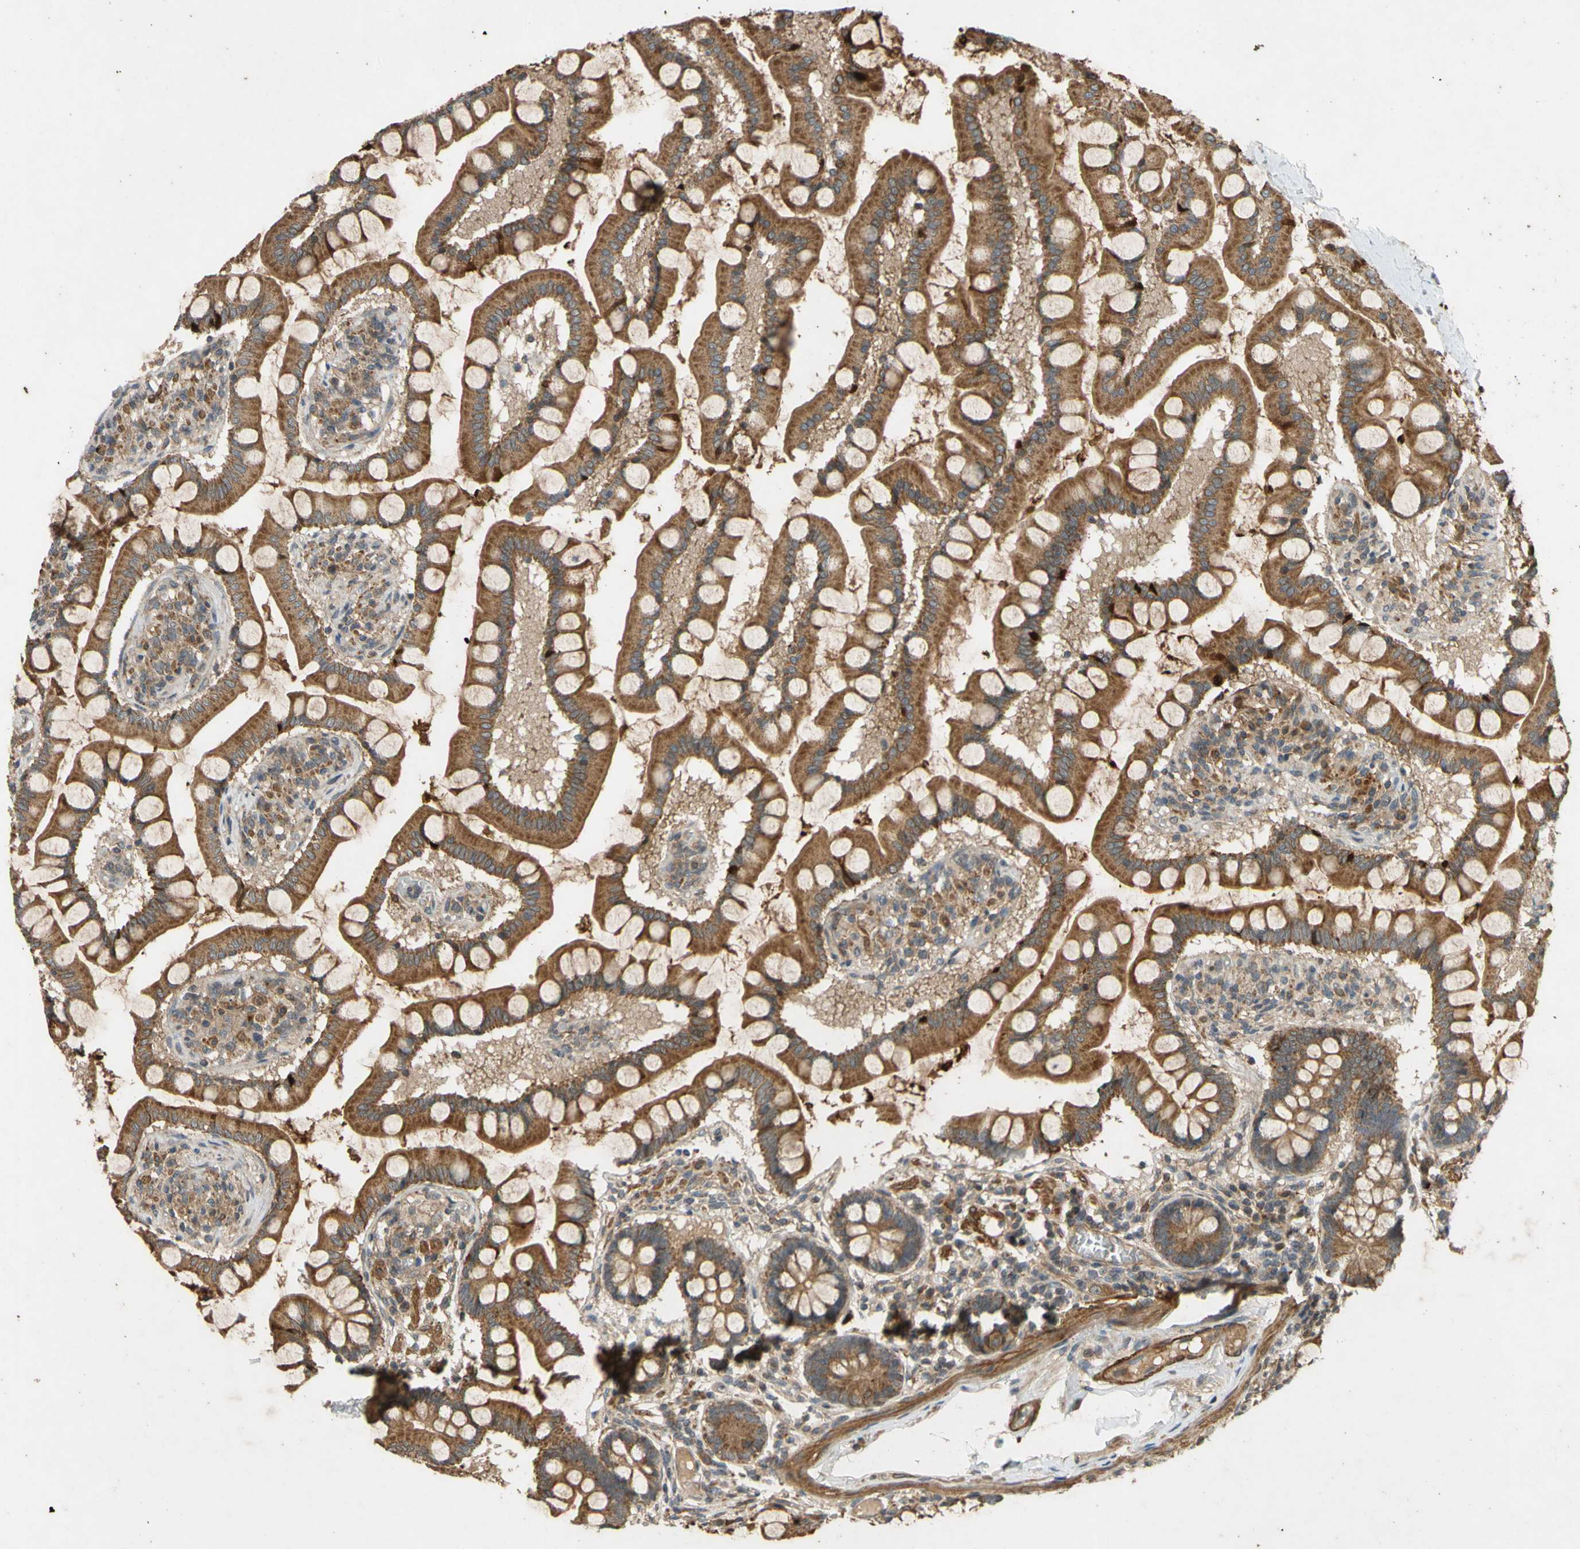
{"staining": {"intensity": "strong", "quantity": ">75%", "location": "cytoplasmic/membranous"}, "tissue": "small intestine", "cell_type": "Glandular cells", "image_type": "normal", "snomed": [{"axis": "morphology", "description": "Normal tissue, NOS"}, {"axis": "topography", "description": "Small intestine"}], "caption": "IHC image of normal small intestine stained for a protein (brown), which displays high levels of strong cytoplasmic/membranous positivity in approximately >75% of glandular cells.", "gene": "PARD6A", "patient": {"sex": "male", "age": 41}}